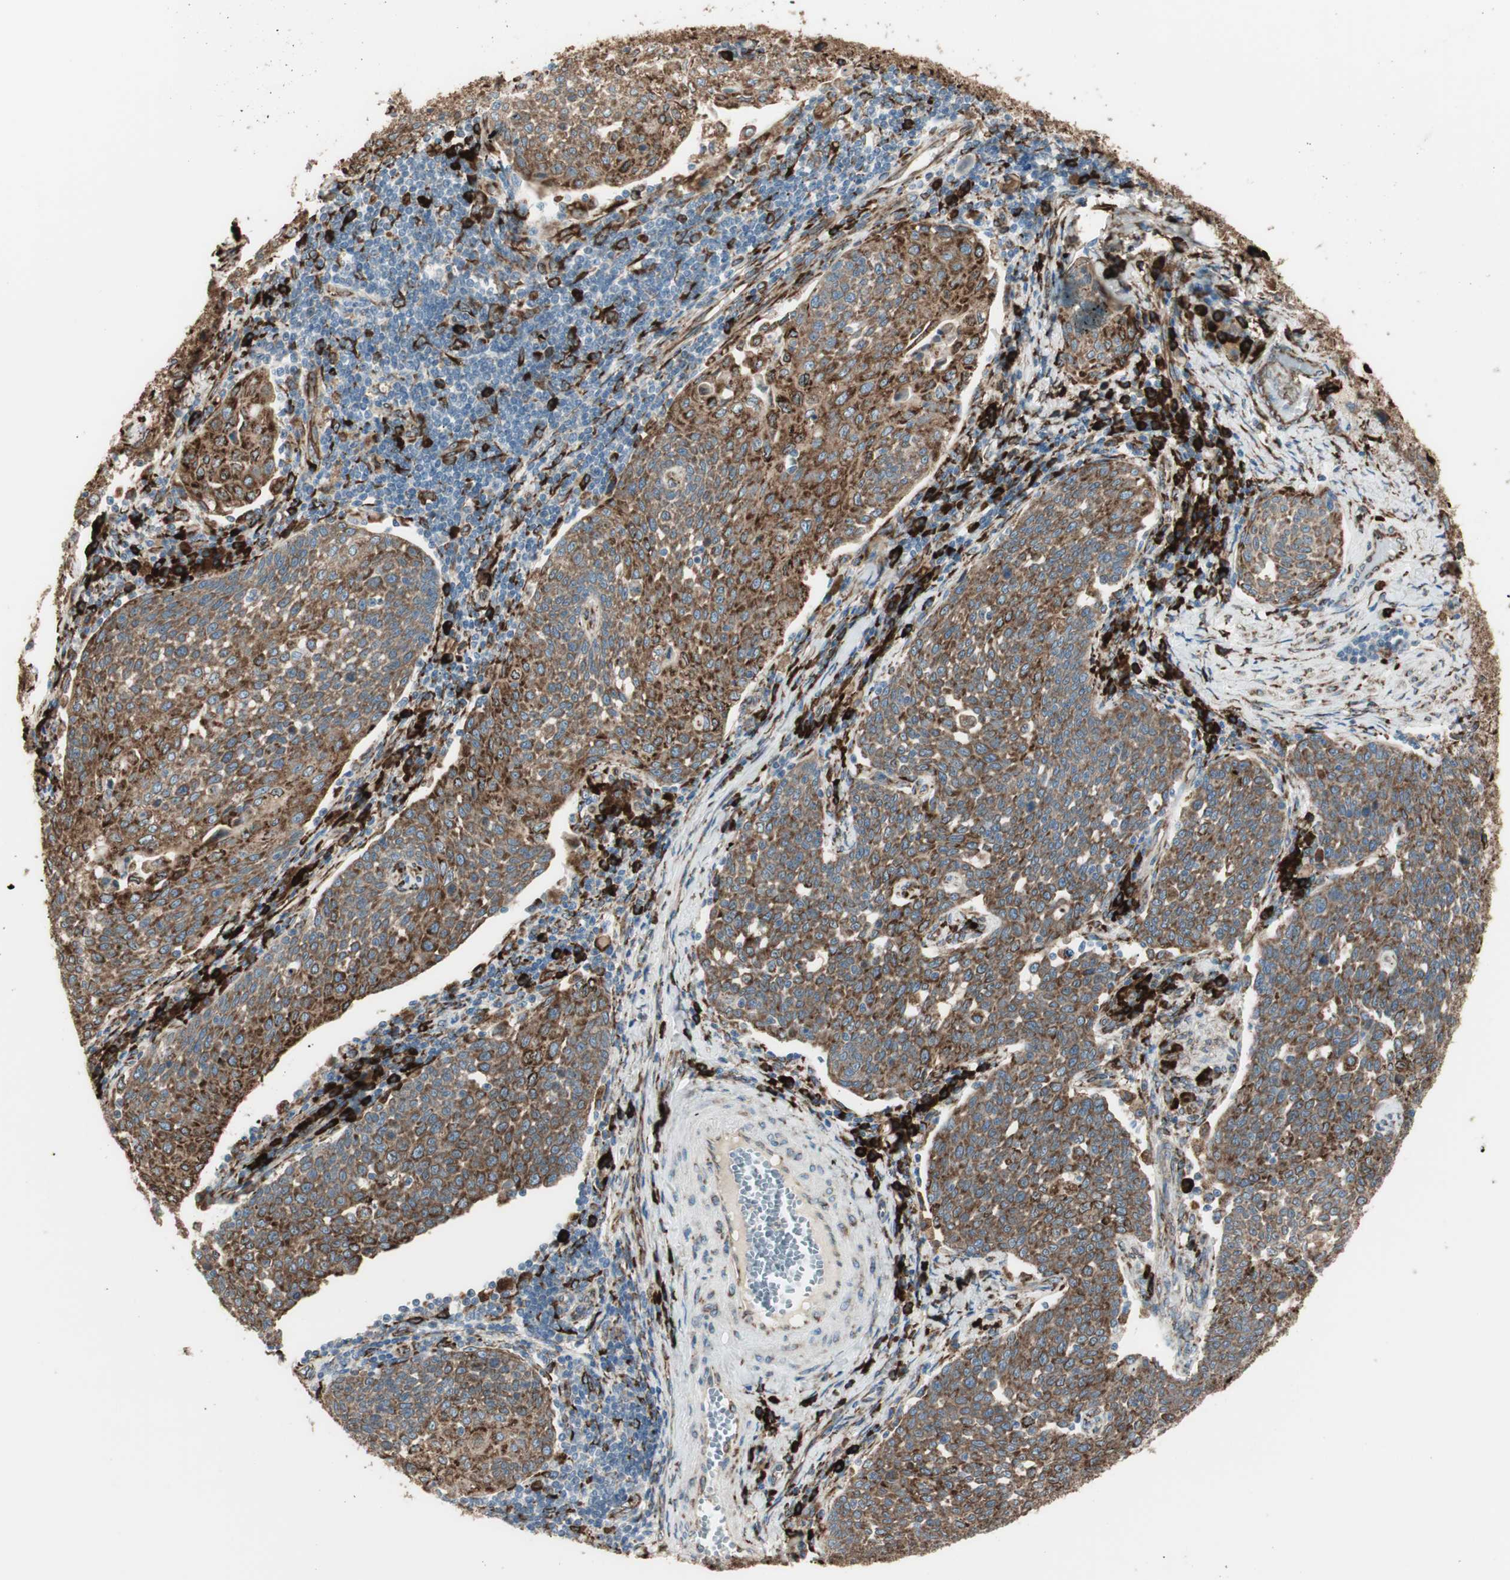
{"staining": {"intensity": "strong", "quantity": ">75%", "location": "cytoplasmic/membranous"}, "tissue": "cervical cancer", "cell_type": "Tumor cells", "image_type": "cancer", "snomed": [{"axis": "morphology", "description": "Squamous cell carcinoma, NOS"}, {"axis": "topography", "description": "Cervix"}], "caption": "IHC staining of squamous cell carcinoma (cervical), which displays high levels of strong cytoplasmic/membranous expression in about >75% of tumor cells indicating strong cytoplasmic/membranous protein positivity. The staining was performed using DAB (brown) for protein detection and nuclei were counterstained in hematoxylin (blue).", "gene": "RRBP1", "patient": {"sex": "female", "age": 34}}